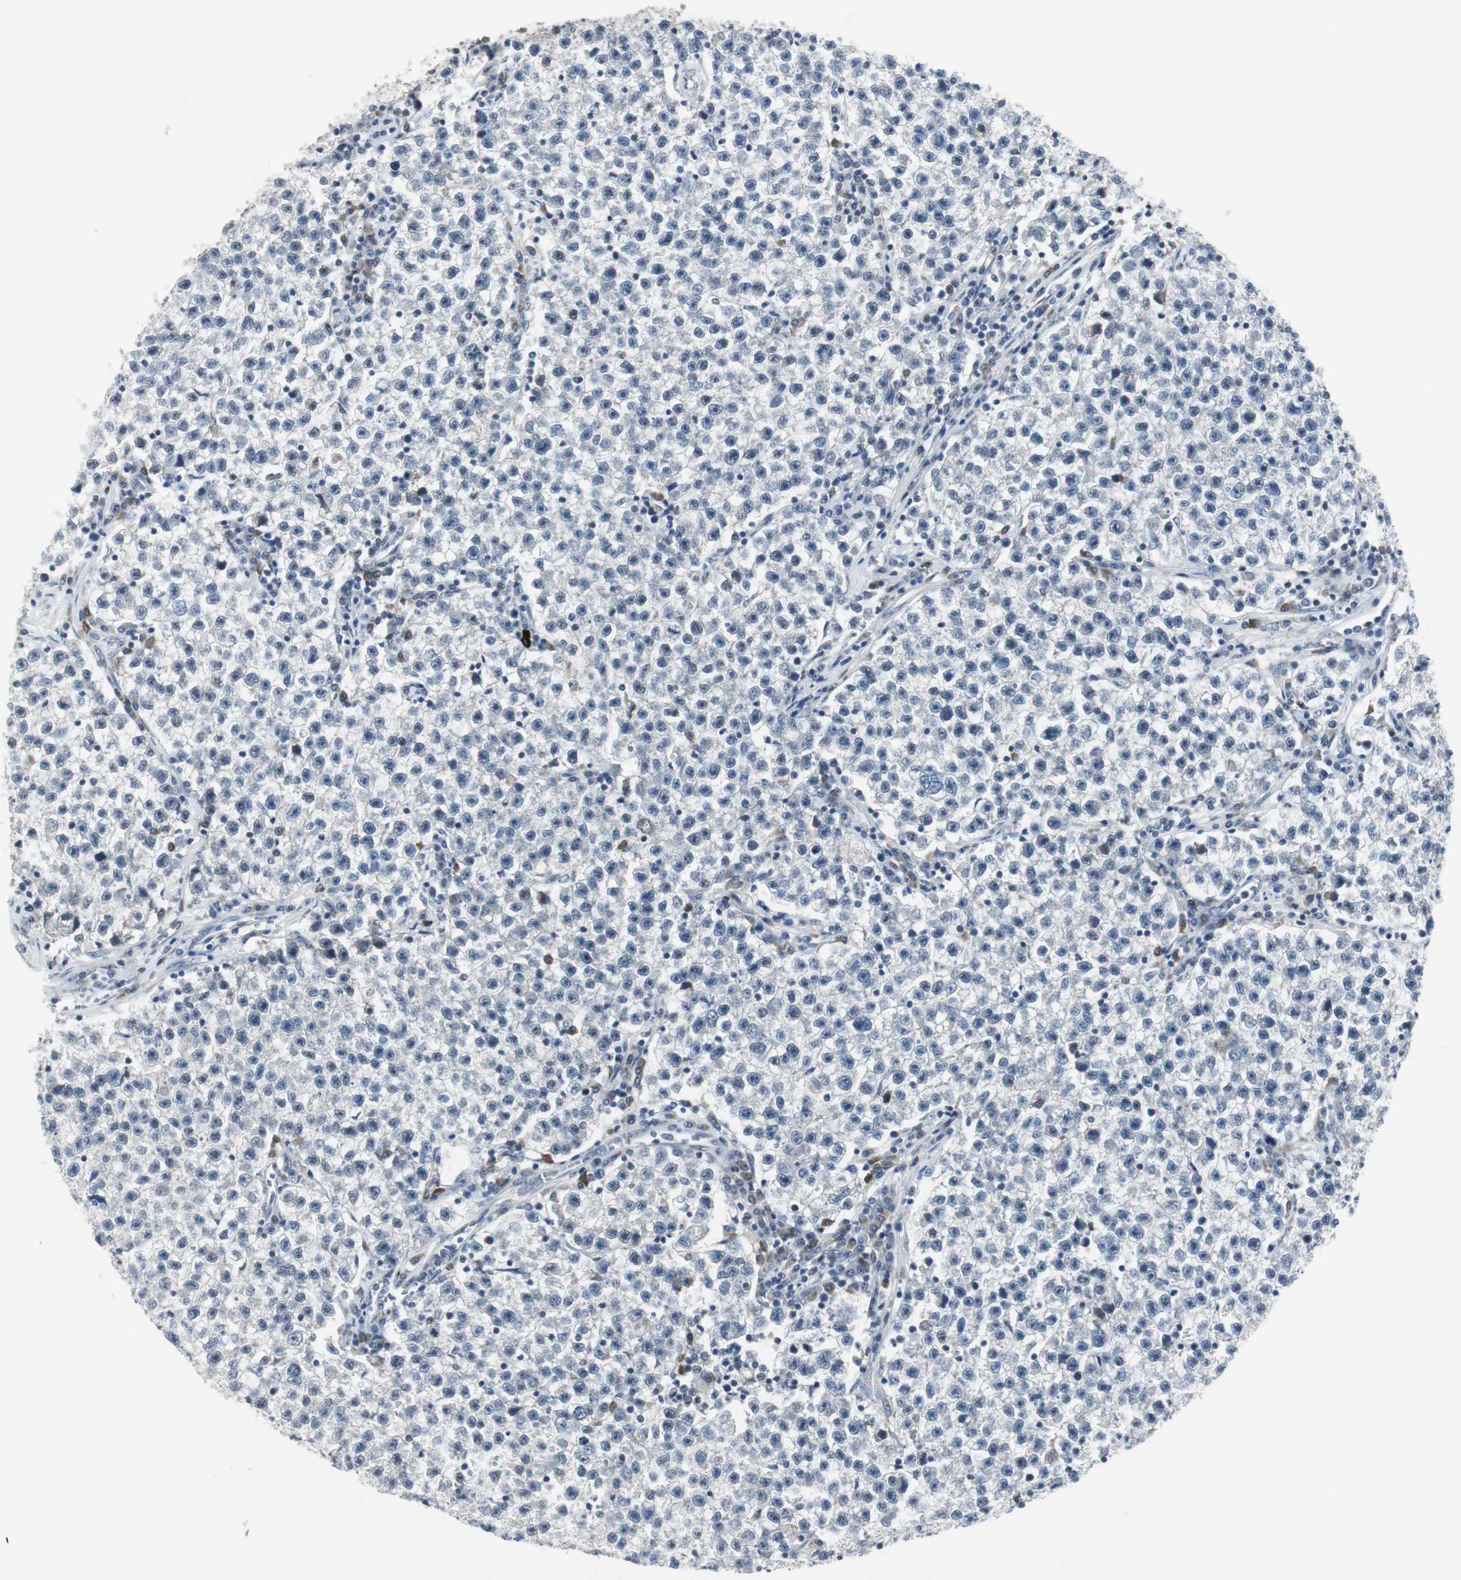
{"staining": {"intensity": "negative", "quantity": "none", "location": "none"}, "tissue": "testis cancer", "cell_type": "Tumor cells", "image_type": "cancer", "snomed": [{"axis": "morphology", "description": "Seminoma, NOS"}, {"axis": "topography", "description": "Testis"}], "caption": "An immunohistochemistry (IHC) histopathology image of testis seminoma is shown. There is no staining in tumor cells of testis seminoma.", "gene": "ELK1", "patient": {"sex": "male", "age": 22}}